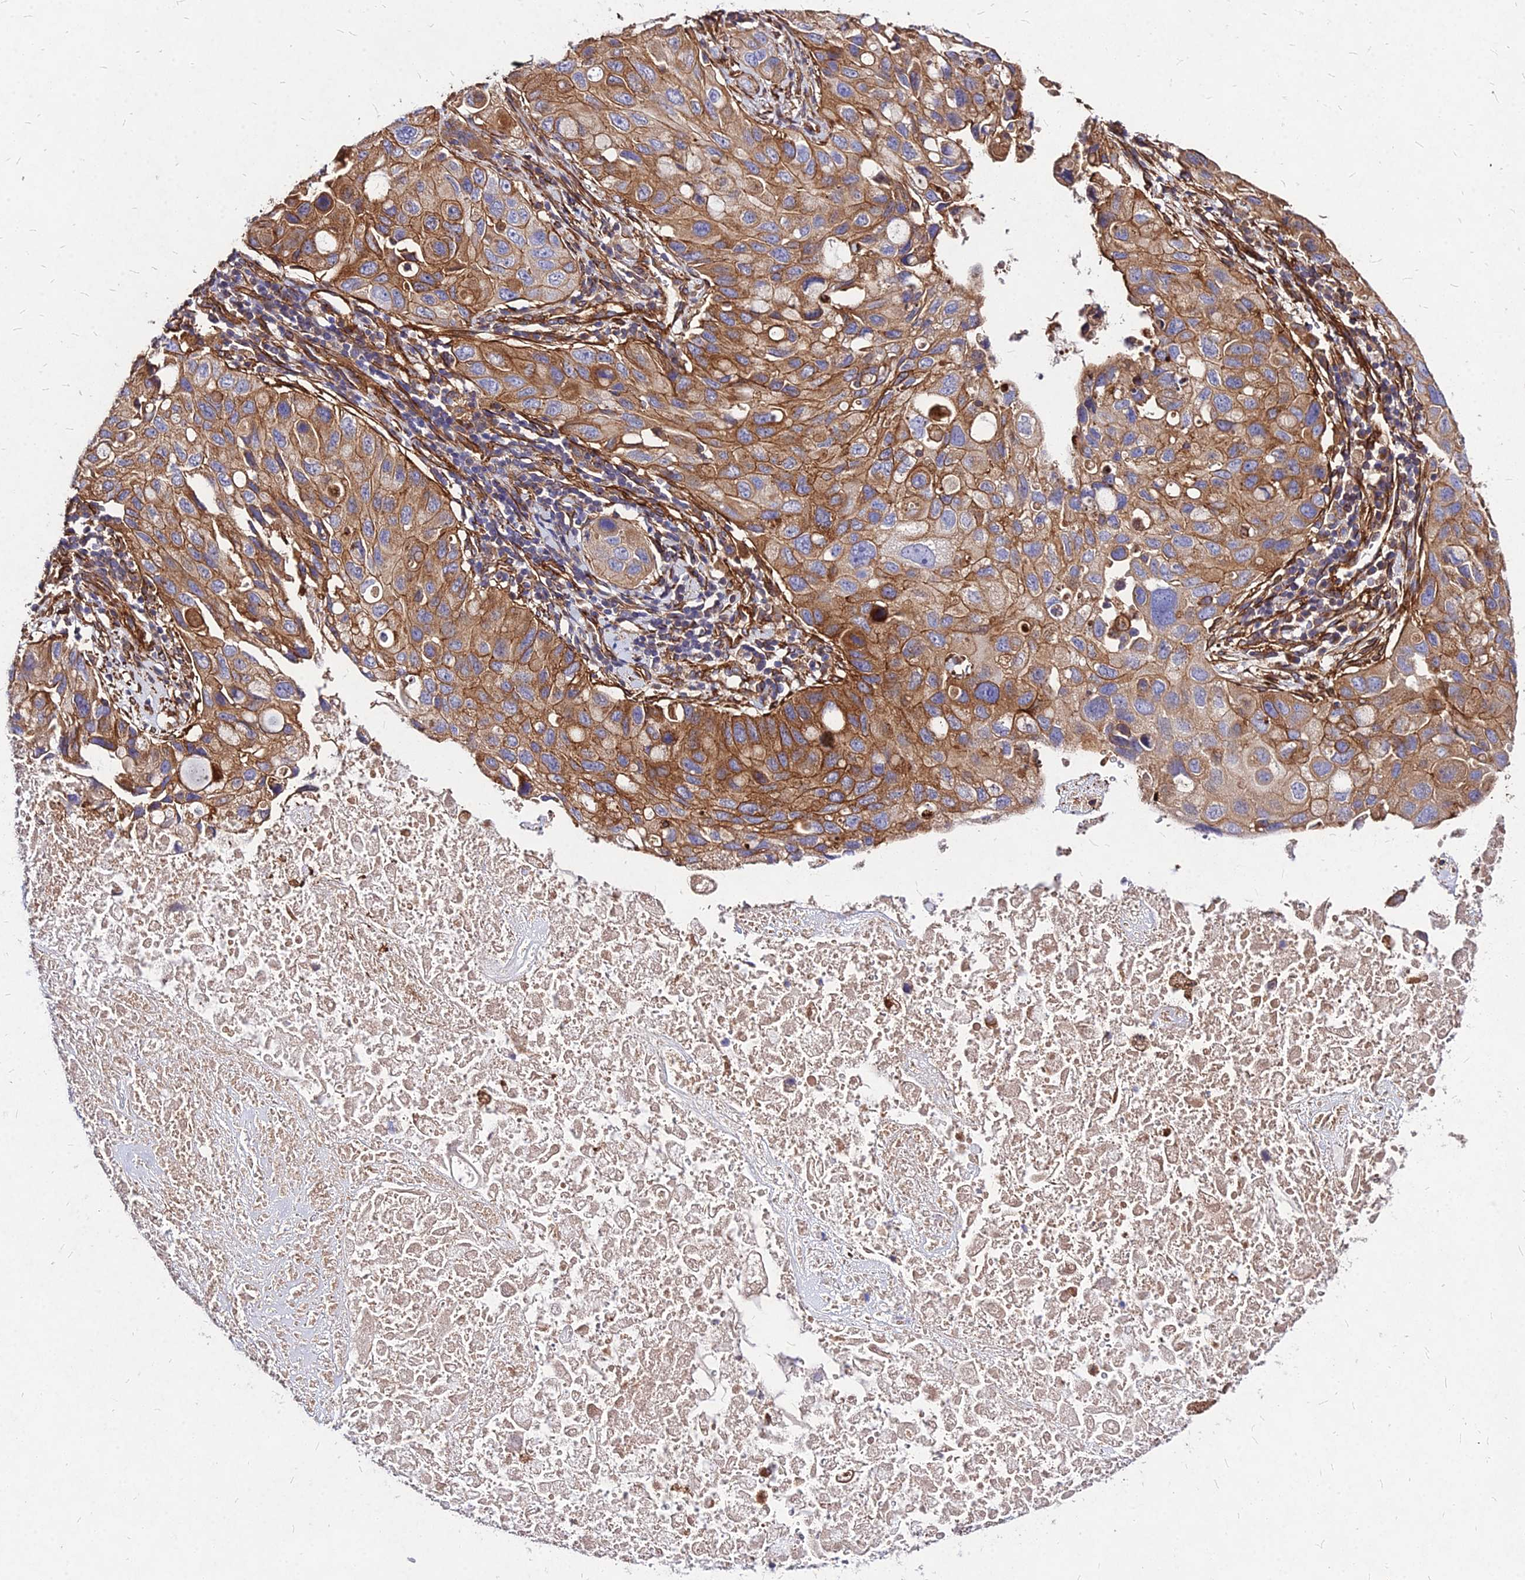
{"staining": {"intensity": "moderate", "quantity": ">75%", "location": "cytoplasmic/membranous"}, "tissue": "lung cancer", "cell_type": "Tumor cells", "image_type": "cancer", "snomed": [{"axis": "morphology", "description": "Squamous cell carcinoma, NOS"}, {"axis": "topography", "description": "Lung"}], "caption": "This is an image of immunohistochemistry staining of lung squamous cell carcinoma, which shows moderate staining in the cytoplasmic/membranous of tumor cells.", "gene": "EFCC1", "patient": {"sex": "female", "age": 73}}